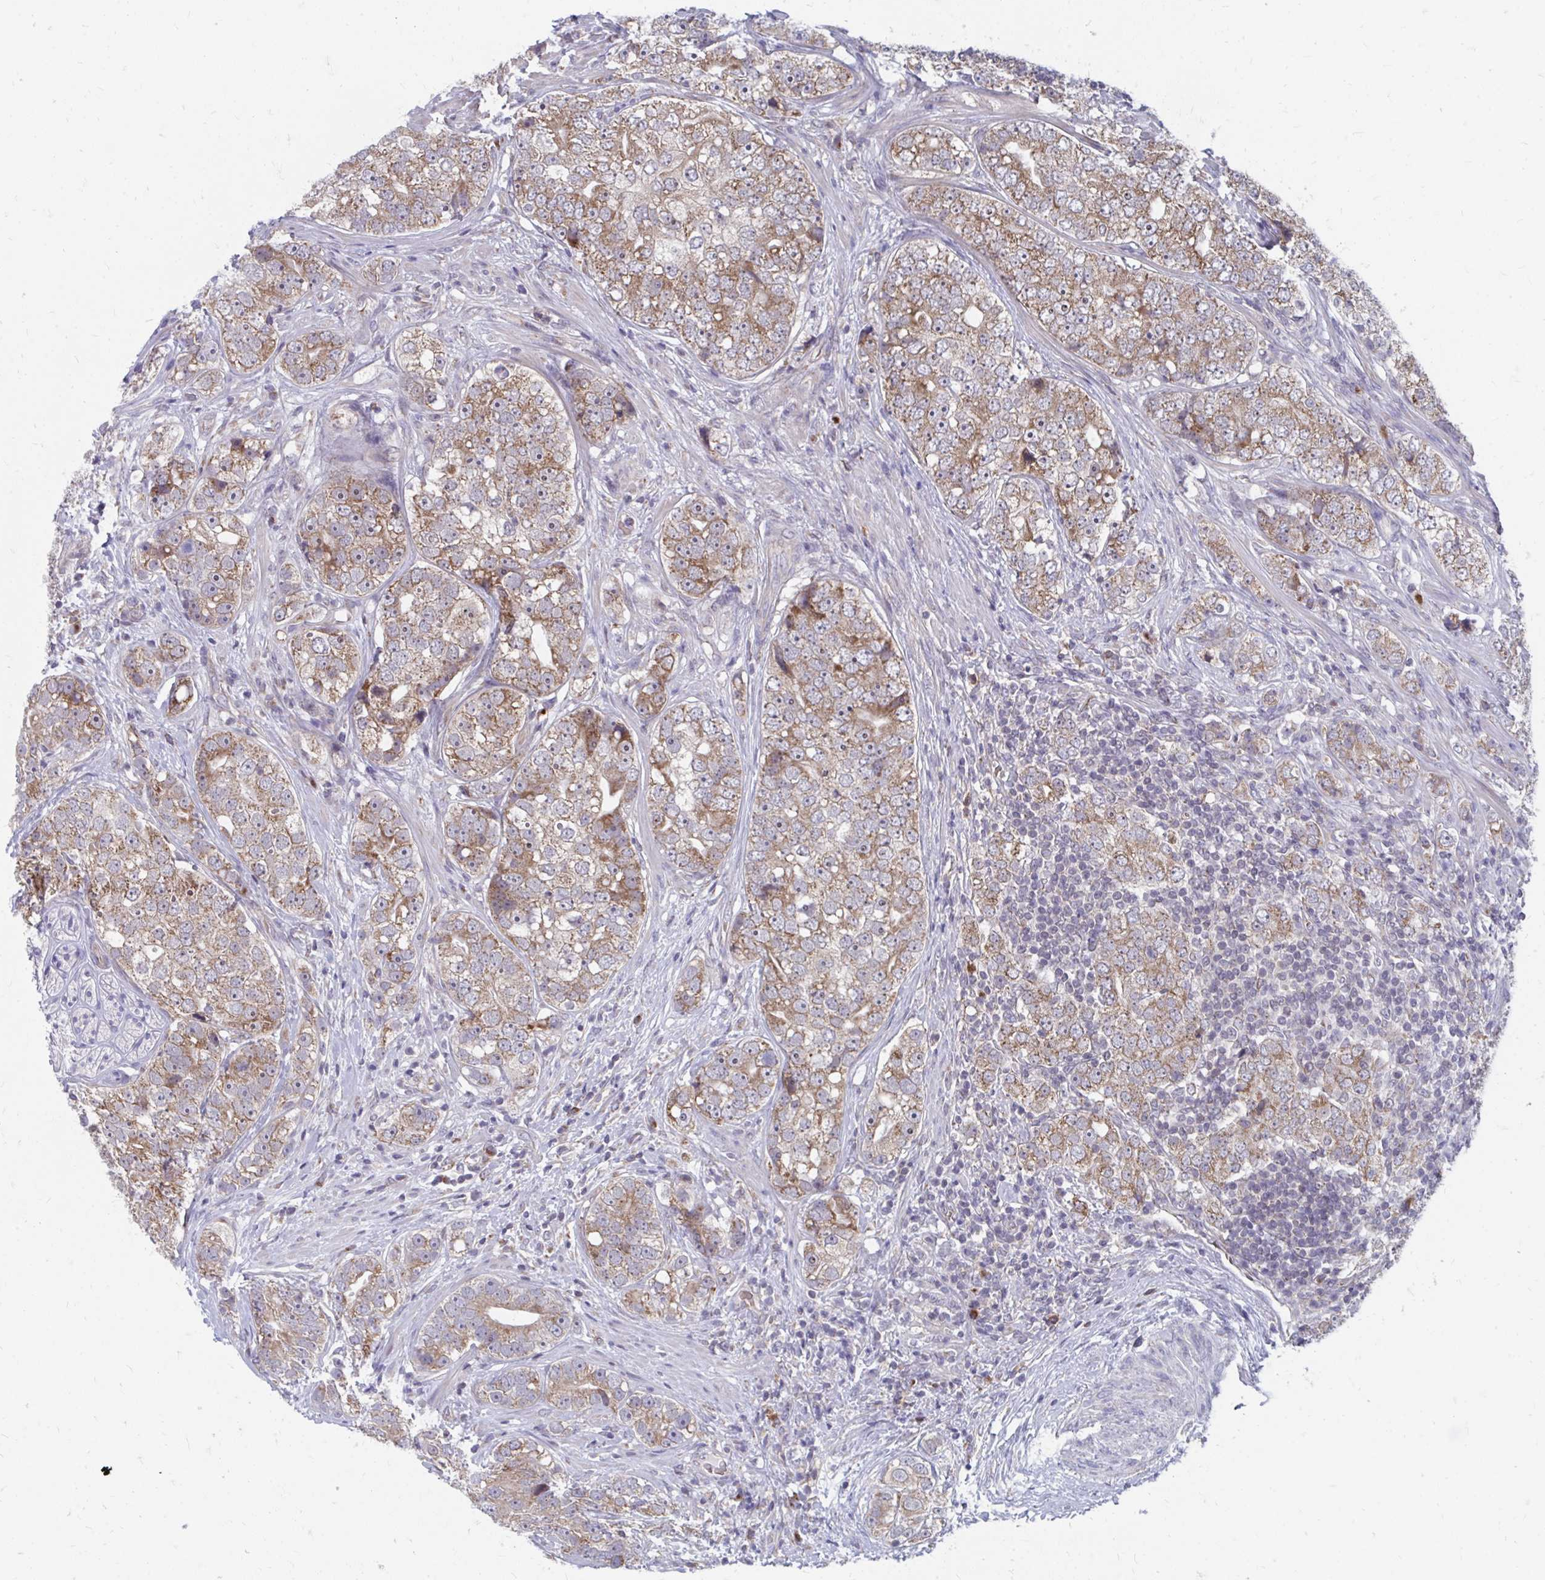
{"staining": {"intensity": "moderate", "quantity": ">75%", "location": "cytoplasmic/membranous"}, "tissue": "prostate cancer", "cell_type": "Tumor cells", "image_type": "cancer", "snomed": [{"axis": "morphology", "description": "Adenocarcinoma, High grade"}, {"axis": "topography", "description": "Prostate"}], "caption": "Brown immunohistochemical staining in prostate cancer demonstrates moderate cytoplasmic/membranous positivity in about >75% of tumor cells.", "gene": "PABIR3", "patient": {"sex": "male", "age": 60}}